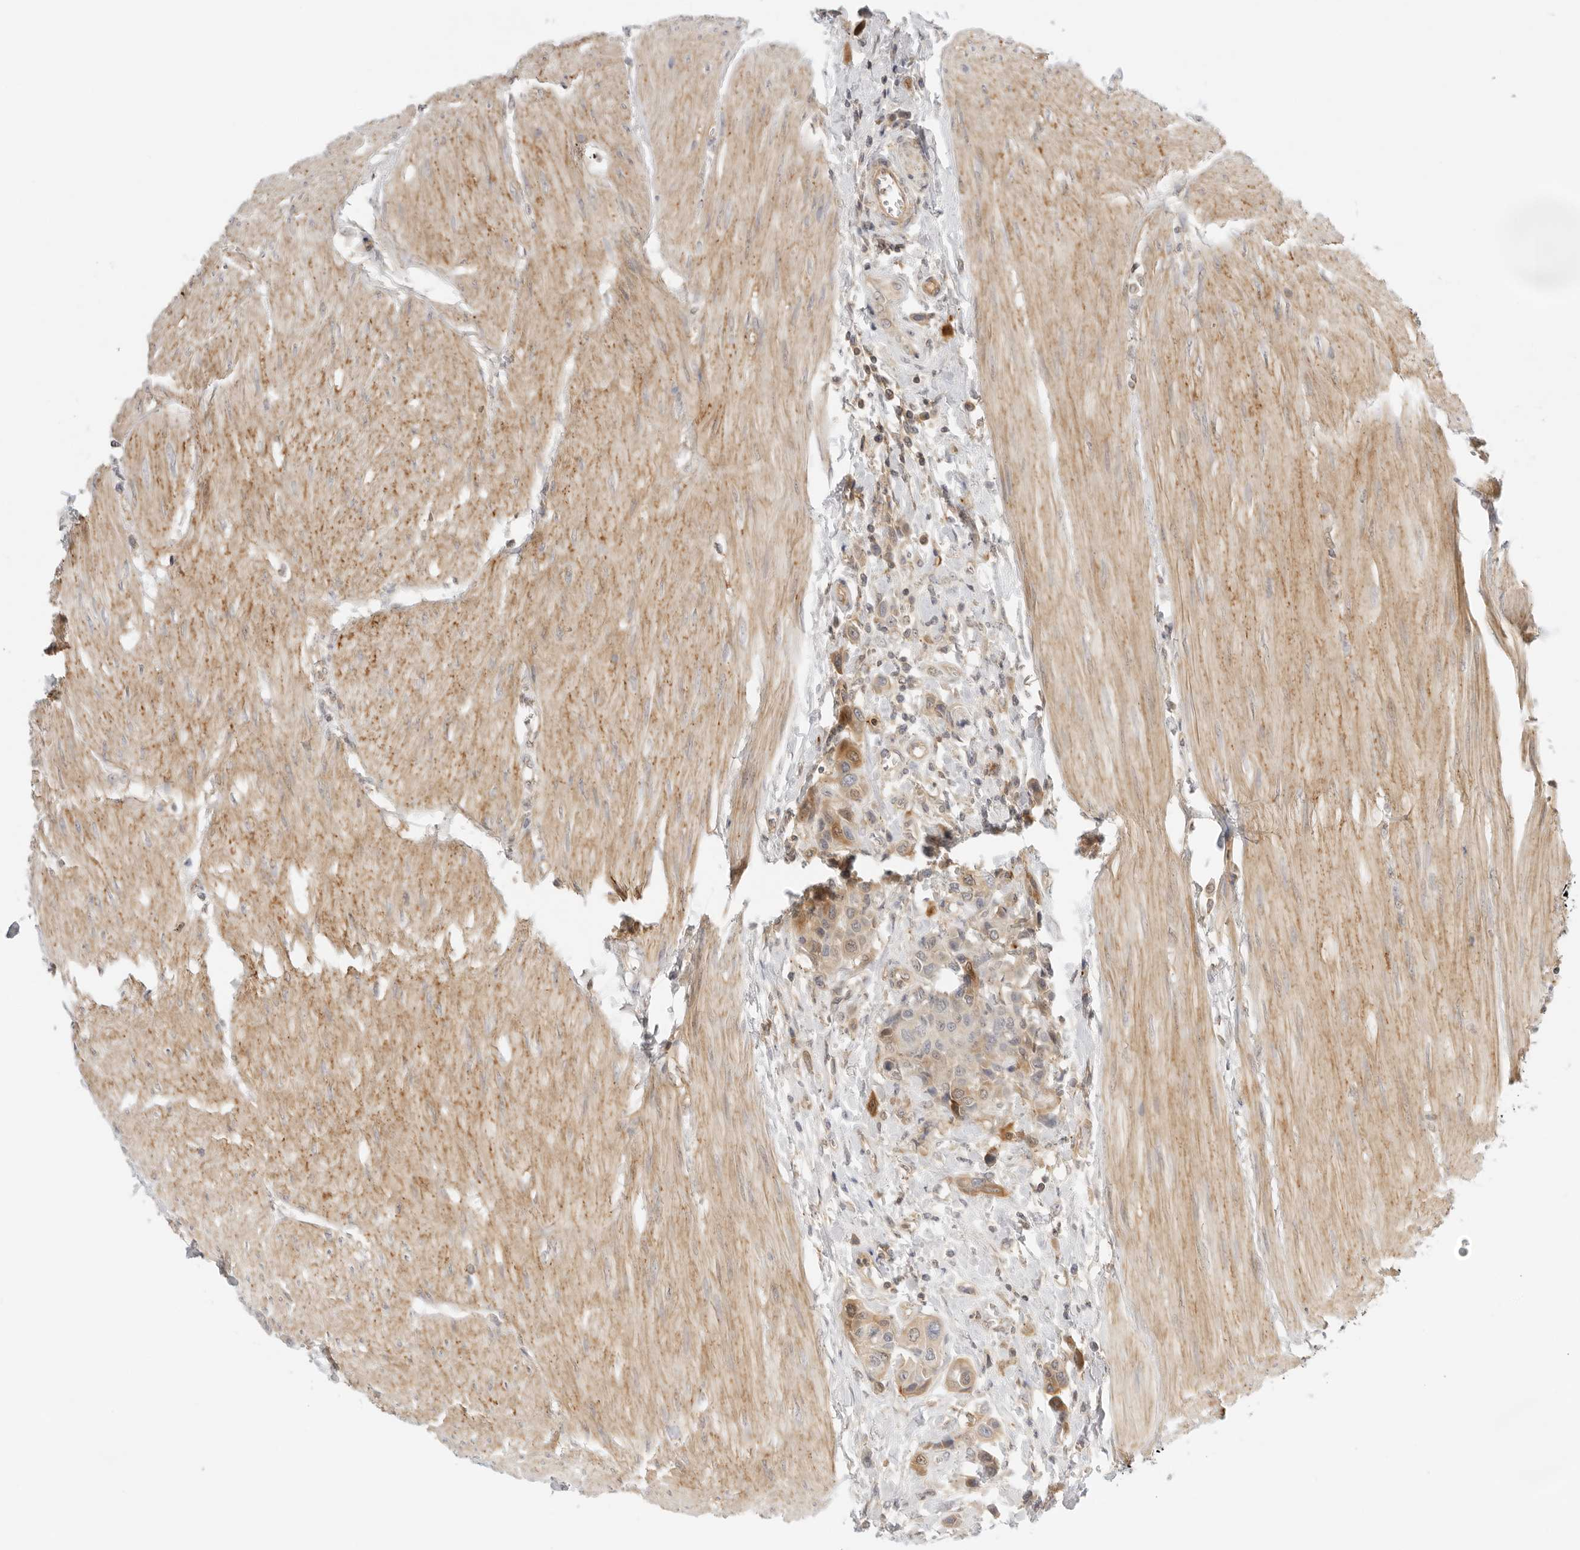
{"staining": {"intensity": "weak", "quantity": ">75%", "location": "cytoplasmic/membranous"}, "tissue": "urothelial cancer", "cell_type": "Tumor cells", "image_type": "cancer", "snomed": [{"axis": "morphology", "description": "Urothelial carcinoma, High grade"}, {"axis": "topography", "description": "Urinary bladder"}], "caption": "Weak cytoplasmic/membranous expression for a protein is seen in about >75% of tumor cells of urothelial carcinoma (high-grade) using immunohistochemistry.", "gene": "OSCP1", "patient": {"sex": "male", "age": 50}}